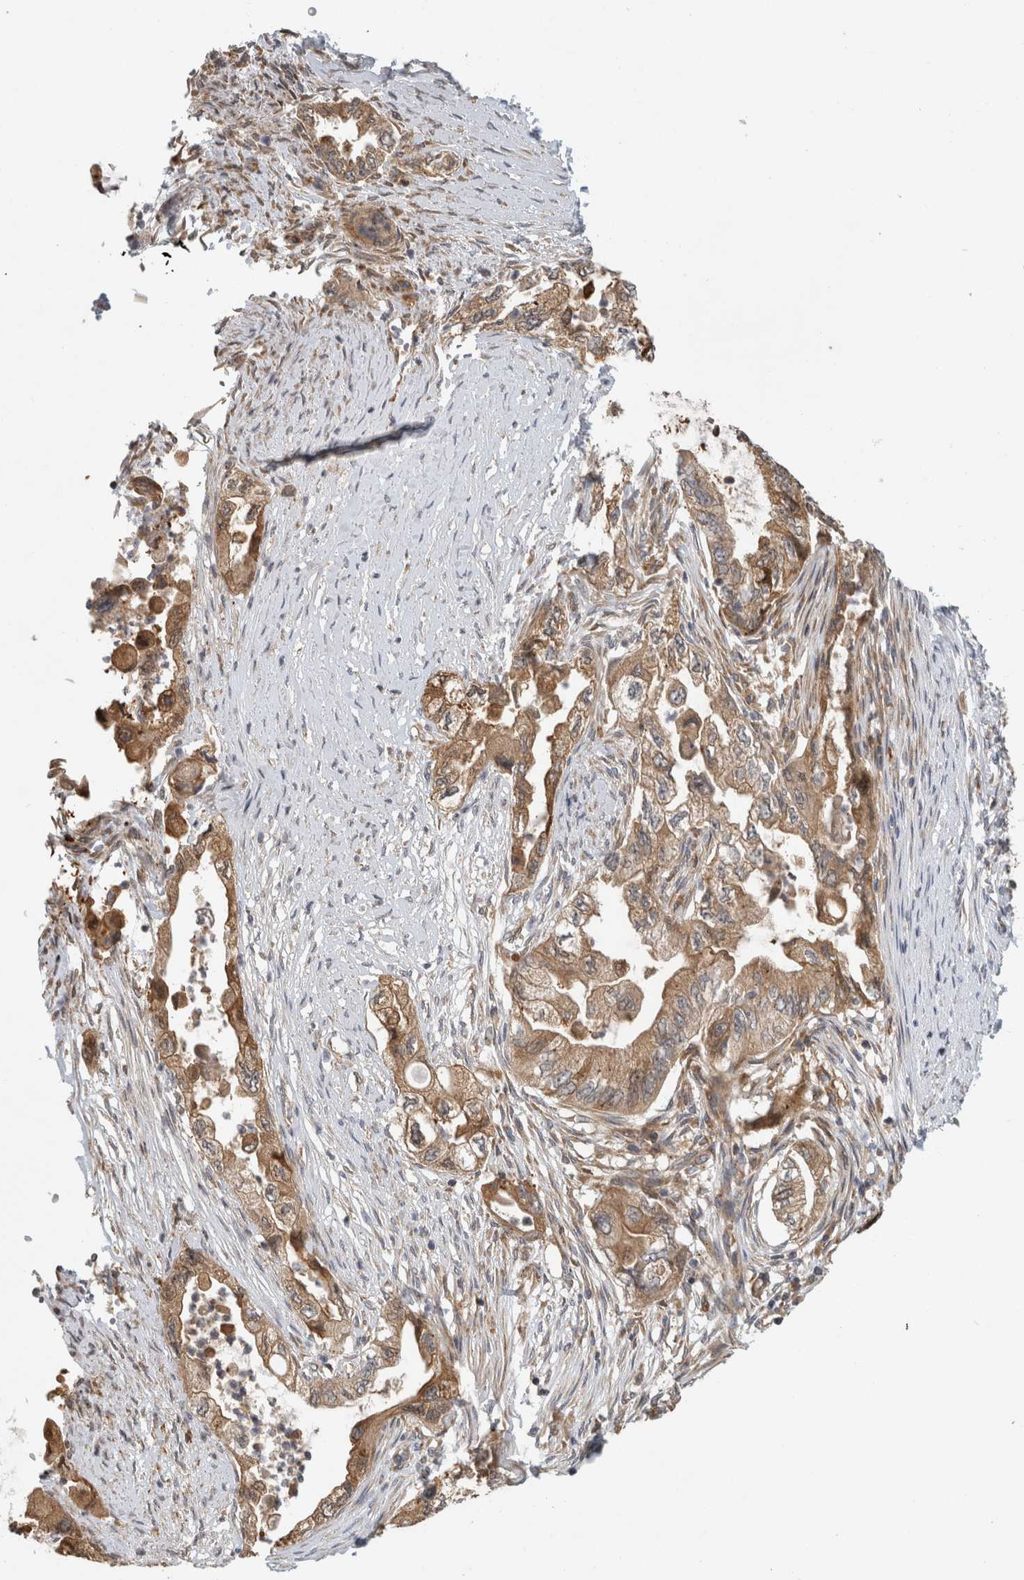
{"staining": {"intensity": "moderate", "quantity": ">75%", "location": "cytoplasmic/membranous"}, "tissue": "pancreatic cancer", "cell_type": "Tumor cells", "image_type": "cancer", "snomed": [{"axis": "morphology", "description": "Adenocarcinoma, NOS"}, {"axis": "topography", "description": "Pancreas"}], "caption": "The histopathology image exhibits immunohistochemical staining of pancreatic cancer. There is moderate cytoplasmic/membranous staining is appreciated in about >75% of tumor cells.", "gene": "PARP6", "patient": {"sex": "female", "age": 73}}